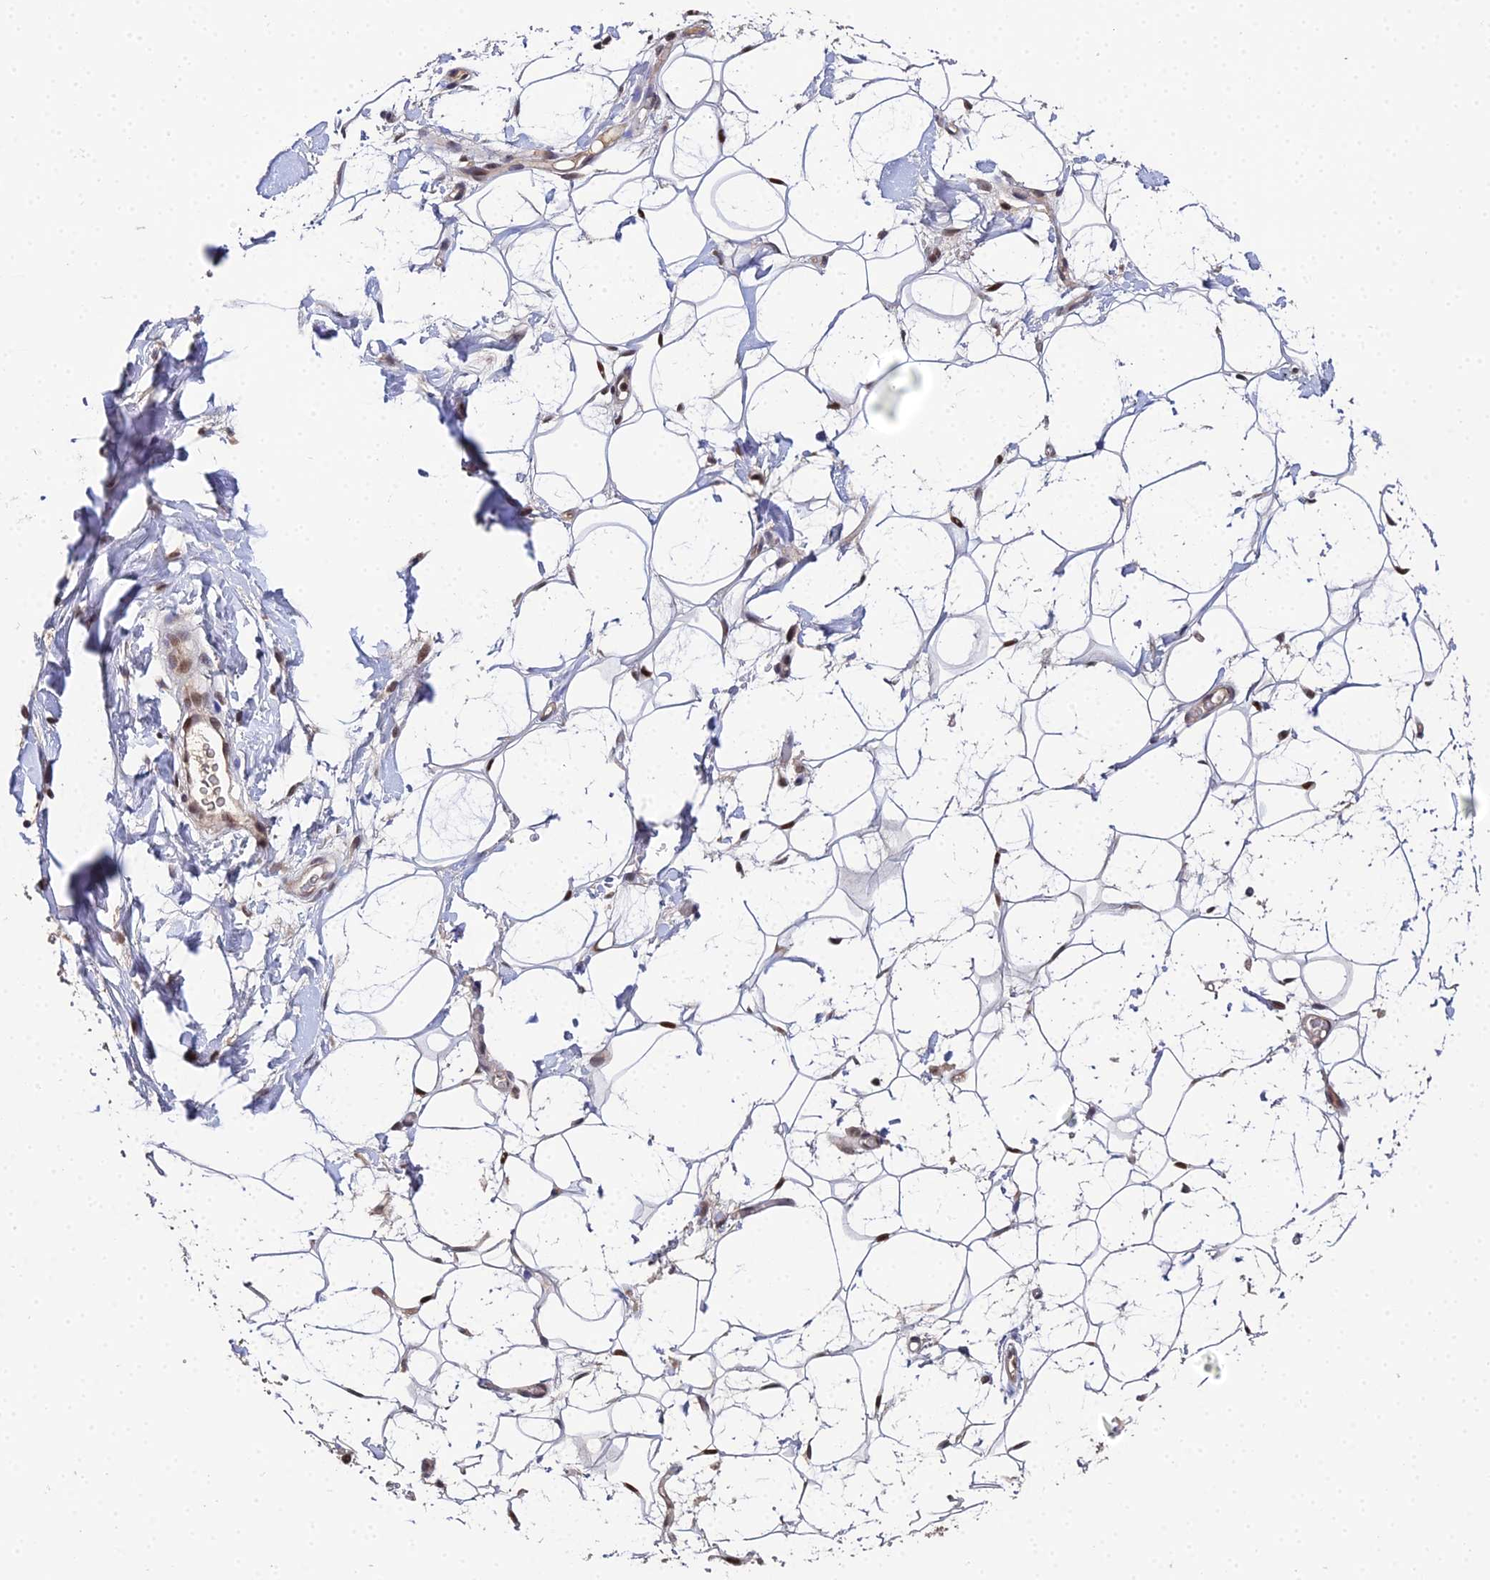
{"staining": {"intensity": "moderate", "quantity": ">75%", "location": "nuclear"}, "tissue": "adipose tissue", "cell_type": "Adipocytes", "image_type": "normal", "snomed": [{"axis": "morphology", "description": "Normal tissue, NOS"}, {"axis": "topography", "description": "Breast"}], "caption": "The immunohistochemical stain labels moderate nuclear expression in adipocytes of benign adipose tissue. The staining was performed using DAB, with brown indicating positive protein expression. Nuclei are stained blue with hematoxylin.", "gene": "BIVM", "patient": {"sex": "female", "age": 26}}